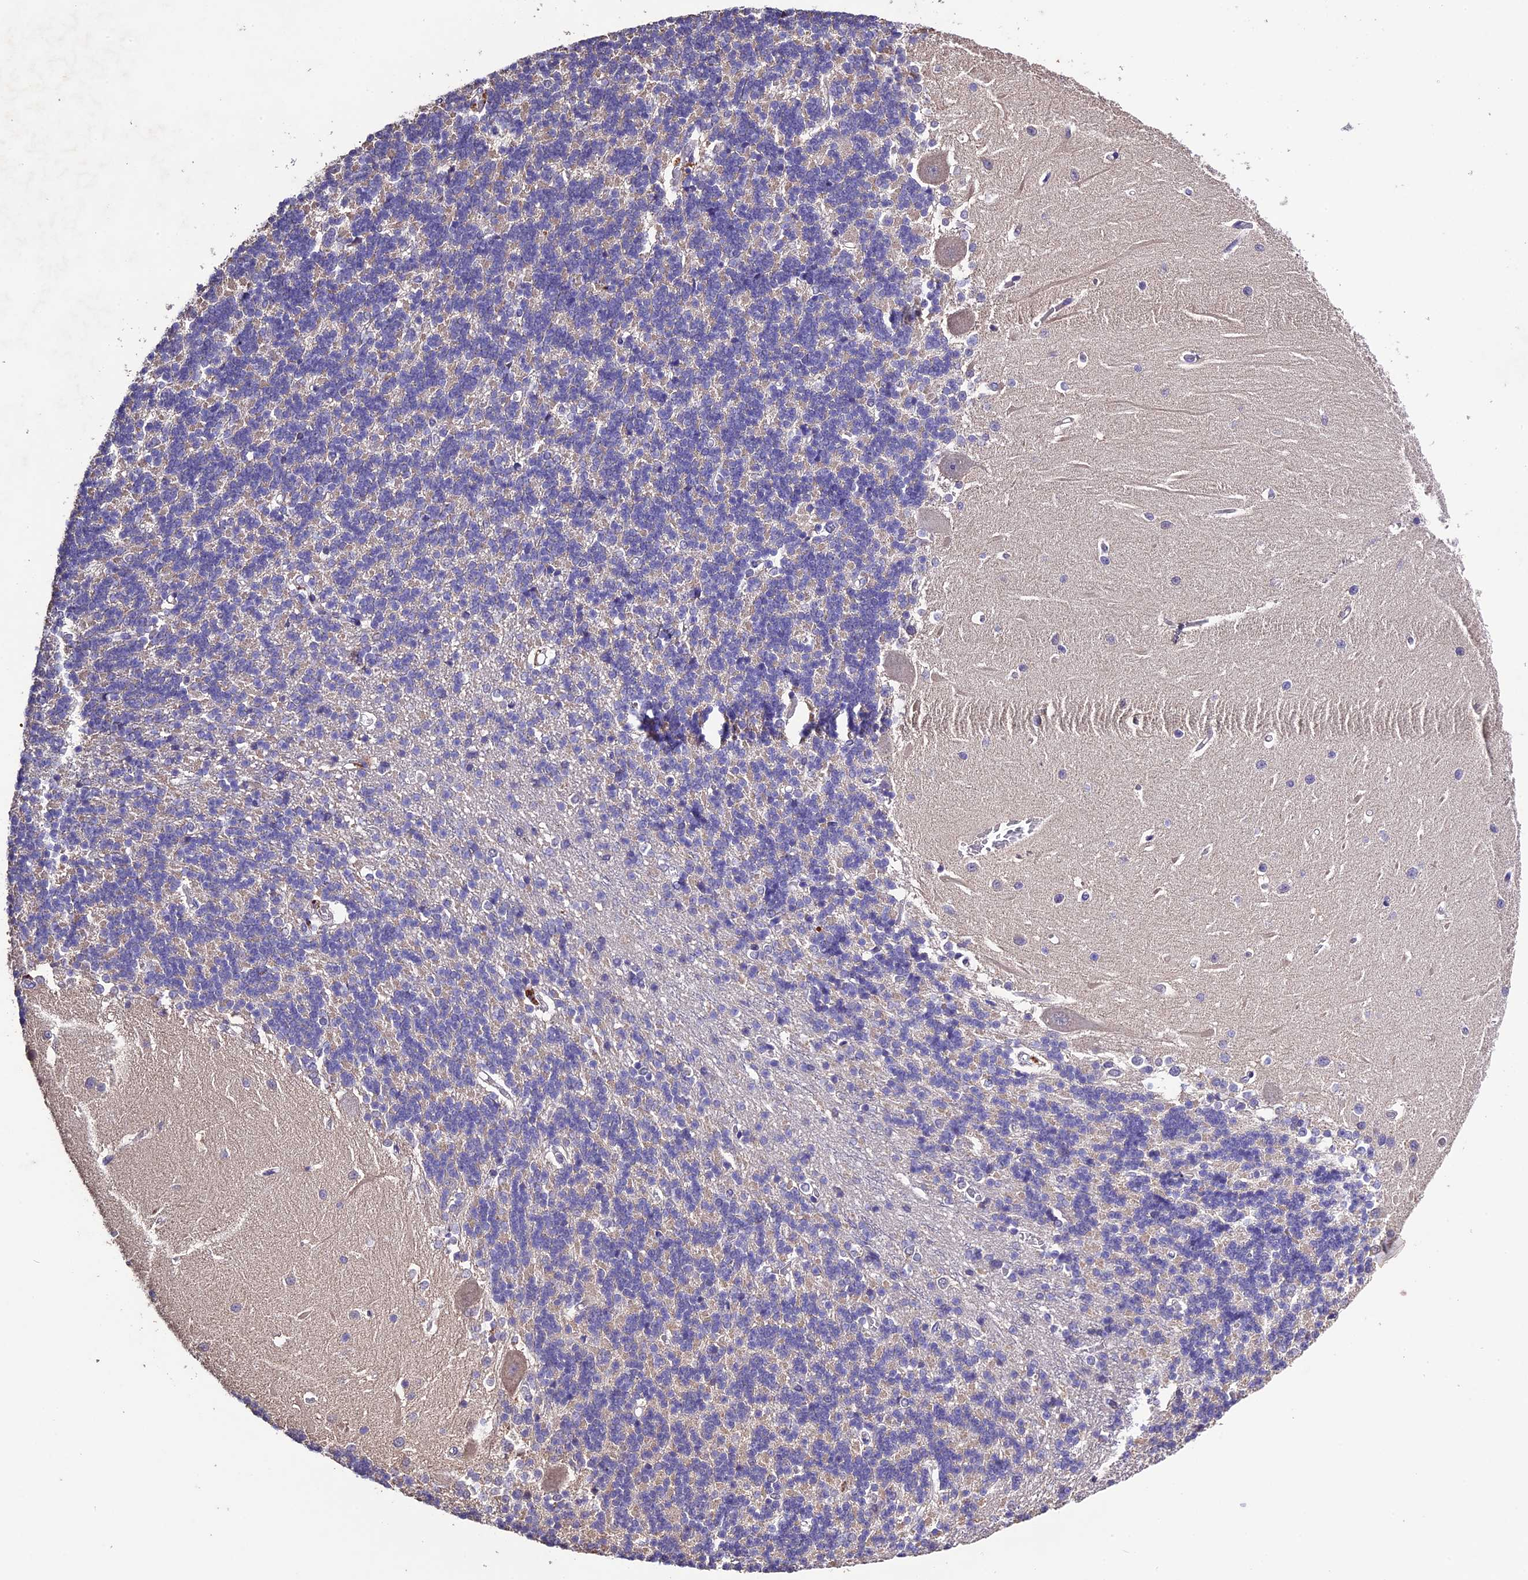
{"staining": {"intensity": "weak", "quantity": "25%-75%", "location": "cytoplasmic/membranous"}, "tissue": "cerebellum", "cell_type": "Cells in granular layer", "image_type": "normal", "snomed": [{"axis": "morphology", "description": "Normal tissue, NOS"}, {"axis": "topography", "description": "Cerebellum"}], "caption": "Benign cerebellum was stained to show a protein in brown. There is low levels of weak cytoplasmic/membranous expression in about 25%-75% of cells in granular layer.", "gene": "DIS3L", "patient": {"sex": "male", "age": 37}}